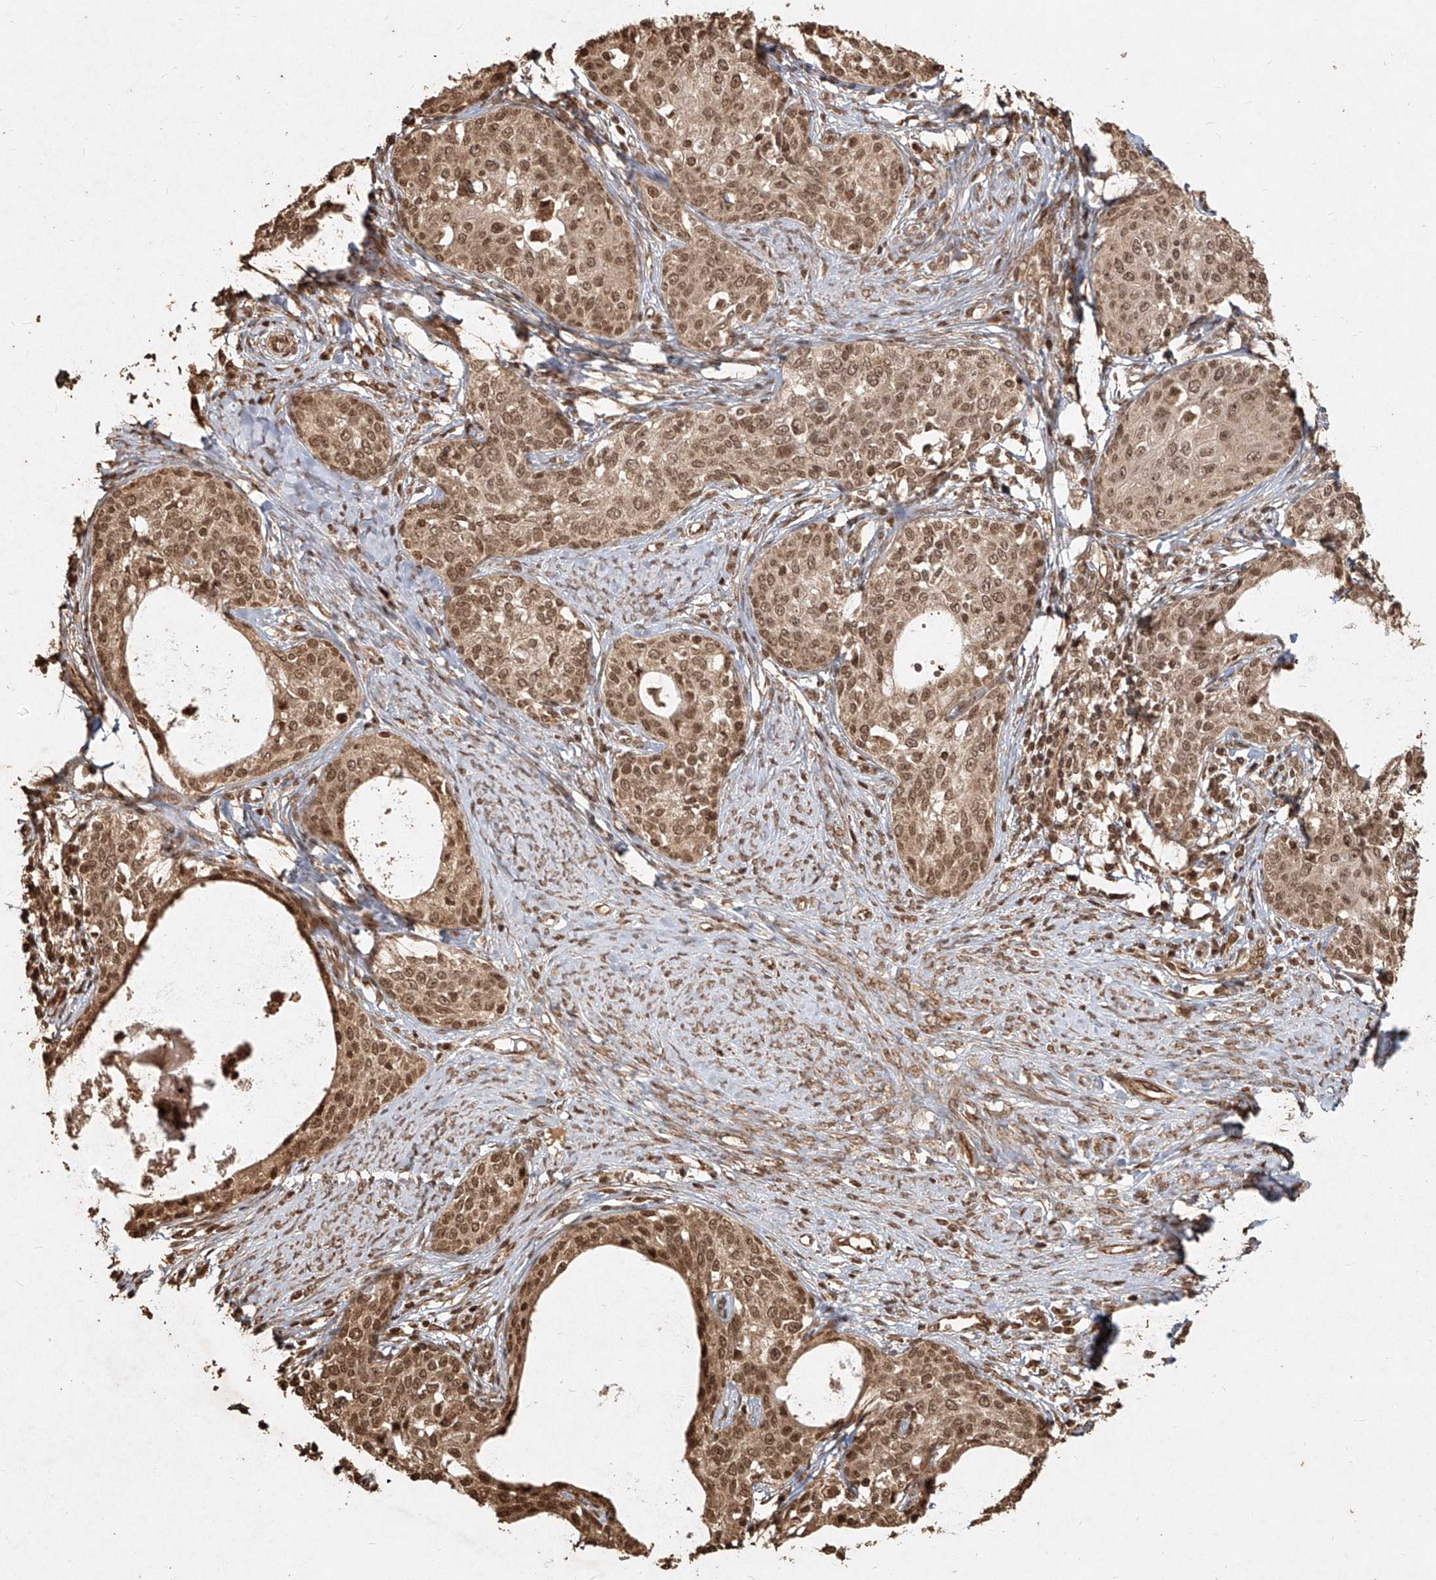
{"staining": {"intensity": "moderate", "quantity": ">75%", "location": "cytoplasmic/membranous,nuclear"}, "tissue": "cervical cancer", "cell_type": "Tumor cells", "image_type": "cancer", "snomed": [{"axis": "morphology", "description": "Squamous cell carcinoma, NOS"}, {"axis": "morphology", "description": "Adenocarcinoma, NOS"}, {"axis": "topography", "description": "Cervix"}], "caption": "Human cervical squamous cell carcinoma stained for a protein (brown) shows moderate cytoplasmic/membranous and nuclear positive staining in approximately >75% of tumor cells.", "gene": "UBE2K", "patient": {"sex": "female", "age": 52}}